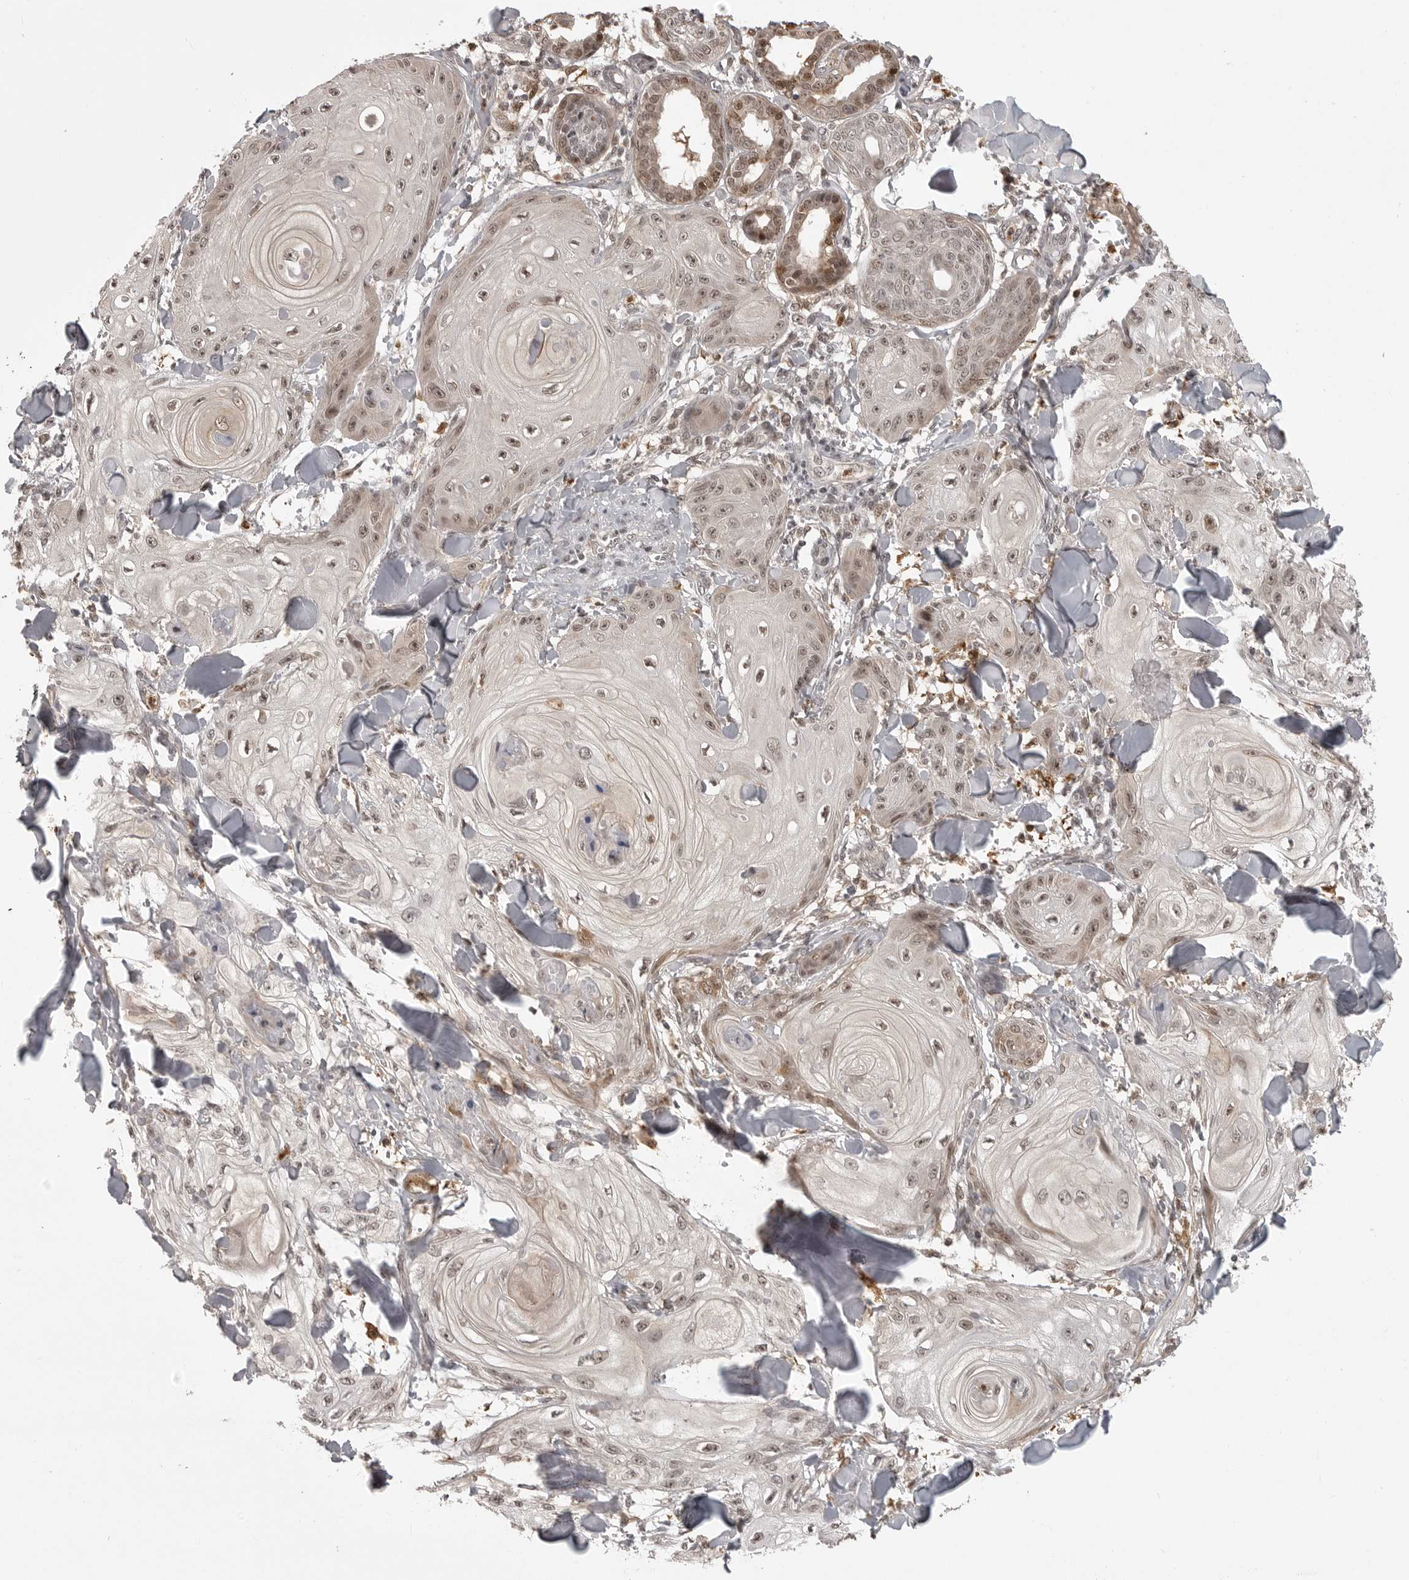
{"staining": {"intensity": "weak", "quantity": ">75%", "location": "cytoplasmic/membranous,nuclear"}, "tissue": "skin cancer", "cell_type": "Tumor cells", "image_type": "cancer", "snomed": [{"axis": "morphology", "description": "Squamous cell carcinoma, NOS"}, {"axis": "topography", "description": "Skin"}], "caption": "Weak cytoplasmic/membranous and nuclear protein staining is identified in approximately >75% of tumor cells in squamous cell carcinoma (skin).", "gene": "PEG3", "patient": {"sex": "male", "age": 74}}